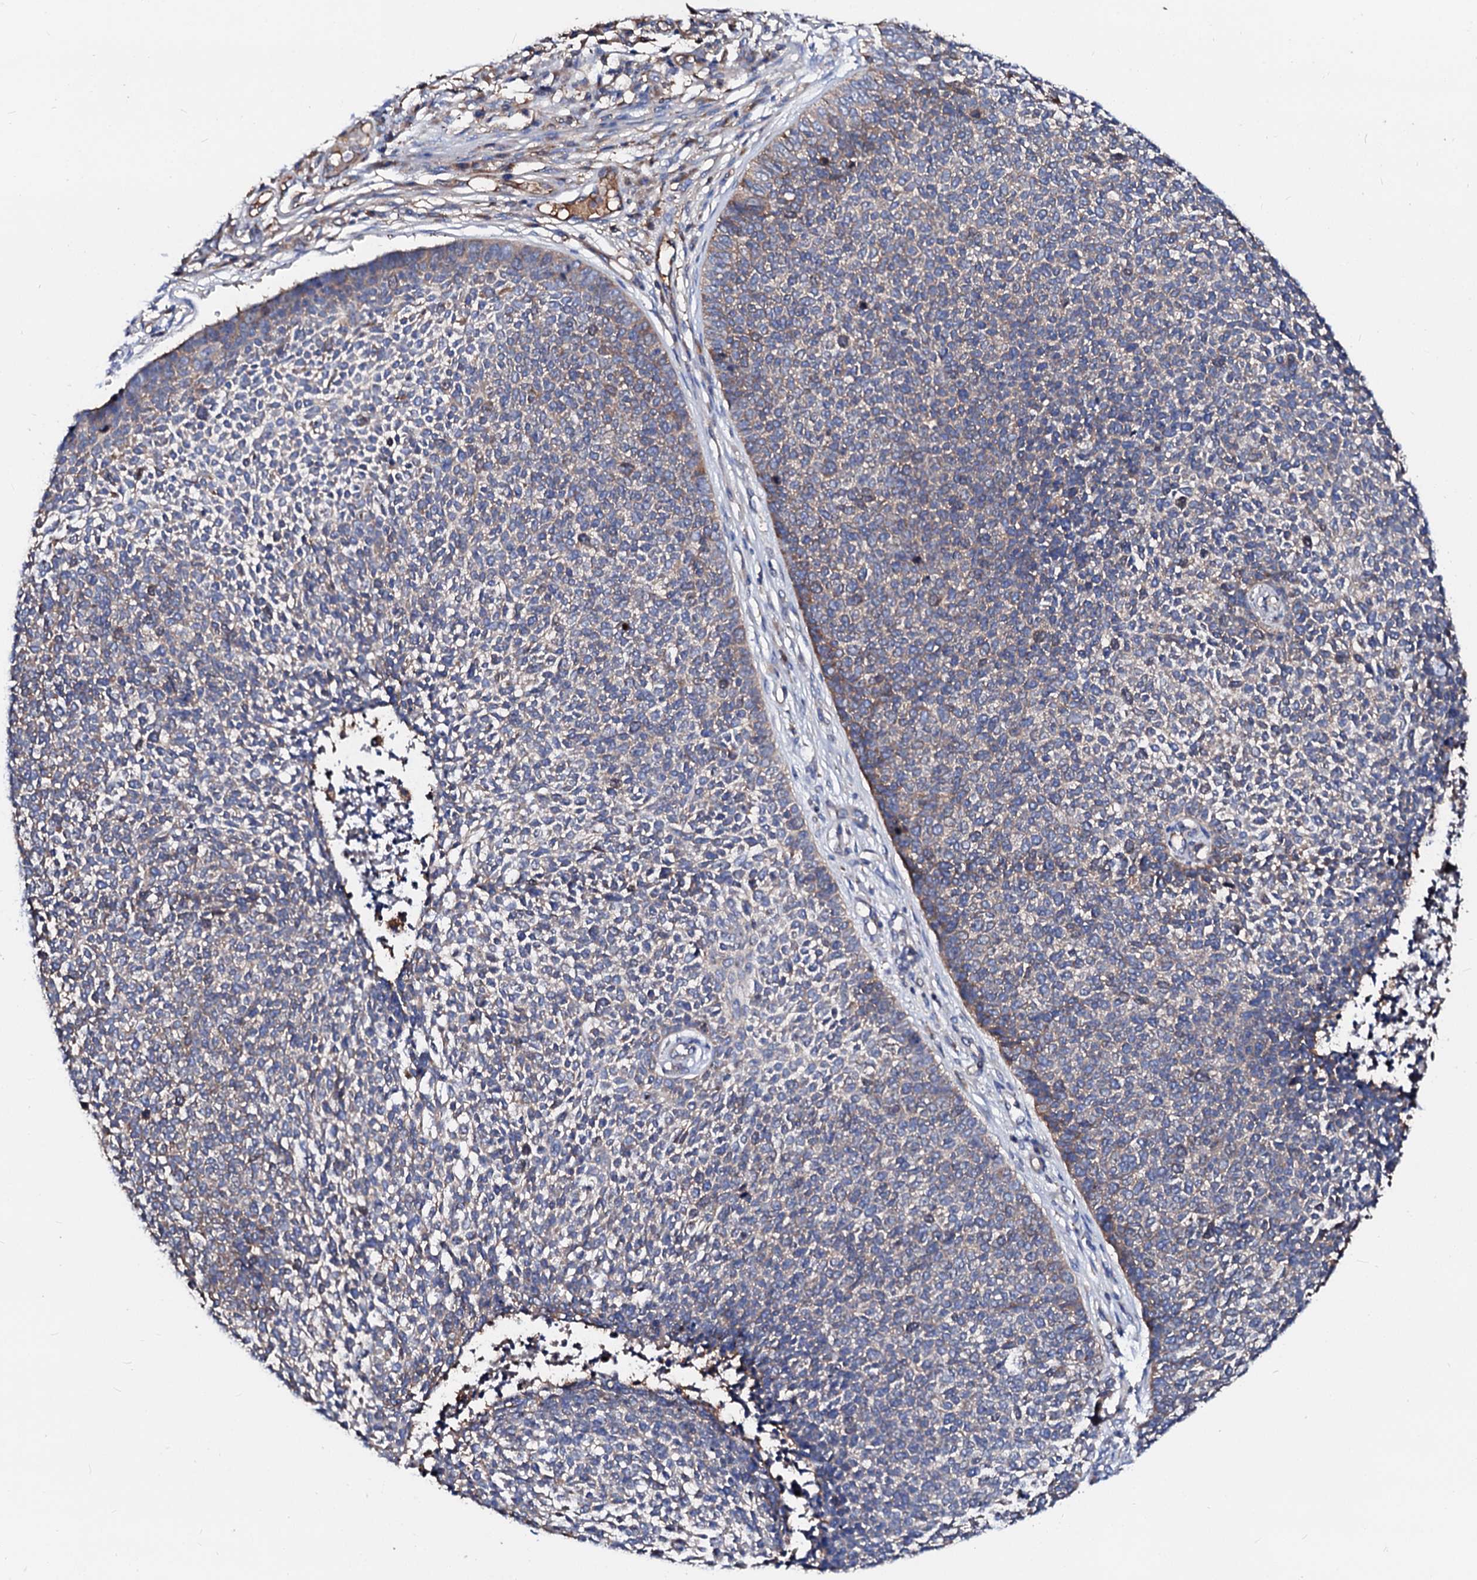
{"staining": {"intensity": "weak", "quantity": "25%-75%", "location": "cytoplasmic/membranous"}, "tissue": "skin cancer", "cell_type": "Tumor cells", "image_type": "cancer", "snomed": [{"axis": "morphology", "description": "Basal cell carcinoma"}, {"axis": "topography", "description": "Skin"}], "caption": "The histopathology image shows immunohistochemical staining of skin cancer. There is weak cytoplasmic/membranous positivity is seen in approximately 25%-75% of tumor cells.", "gene": "CSKMT", "patient": {"sex": "female", "age": 84}}